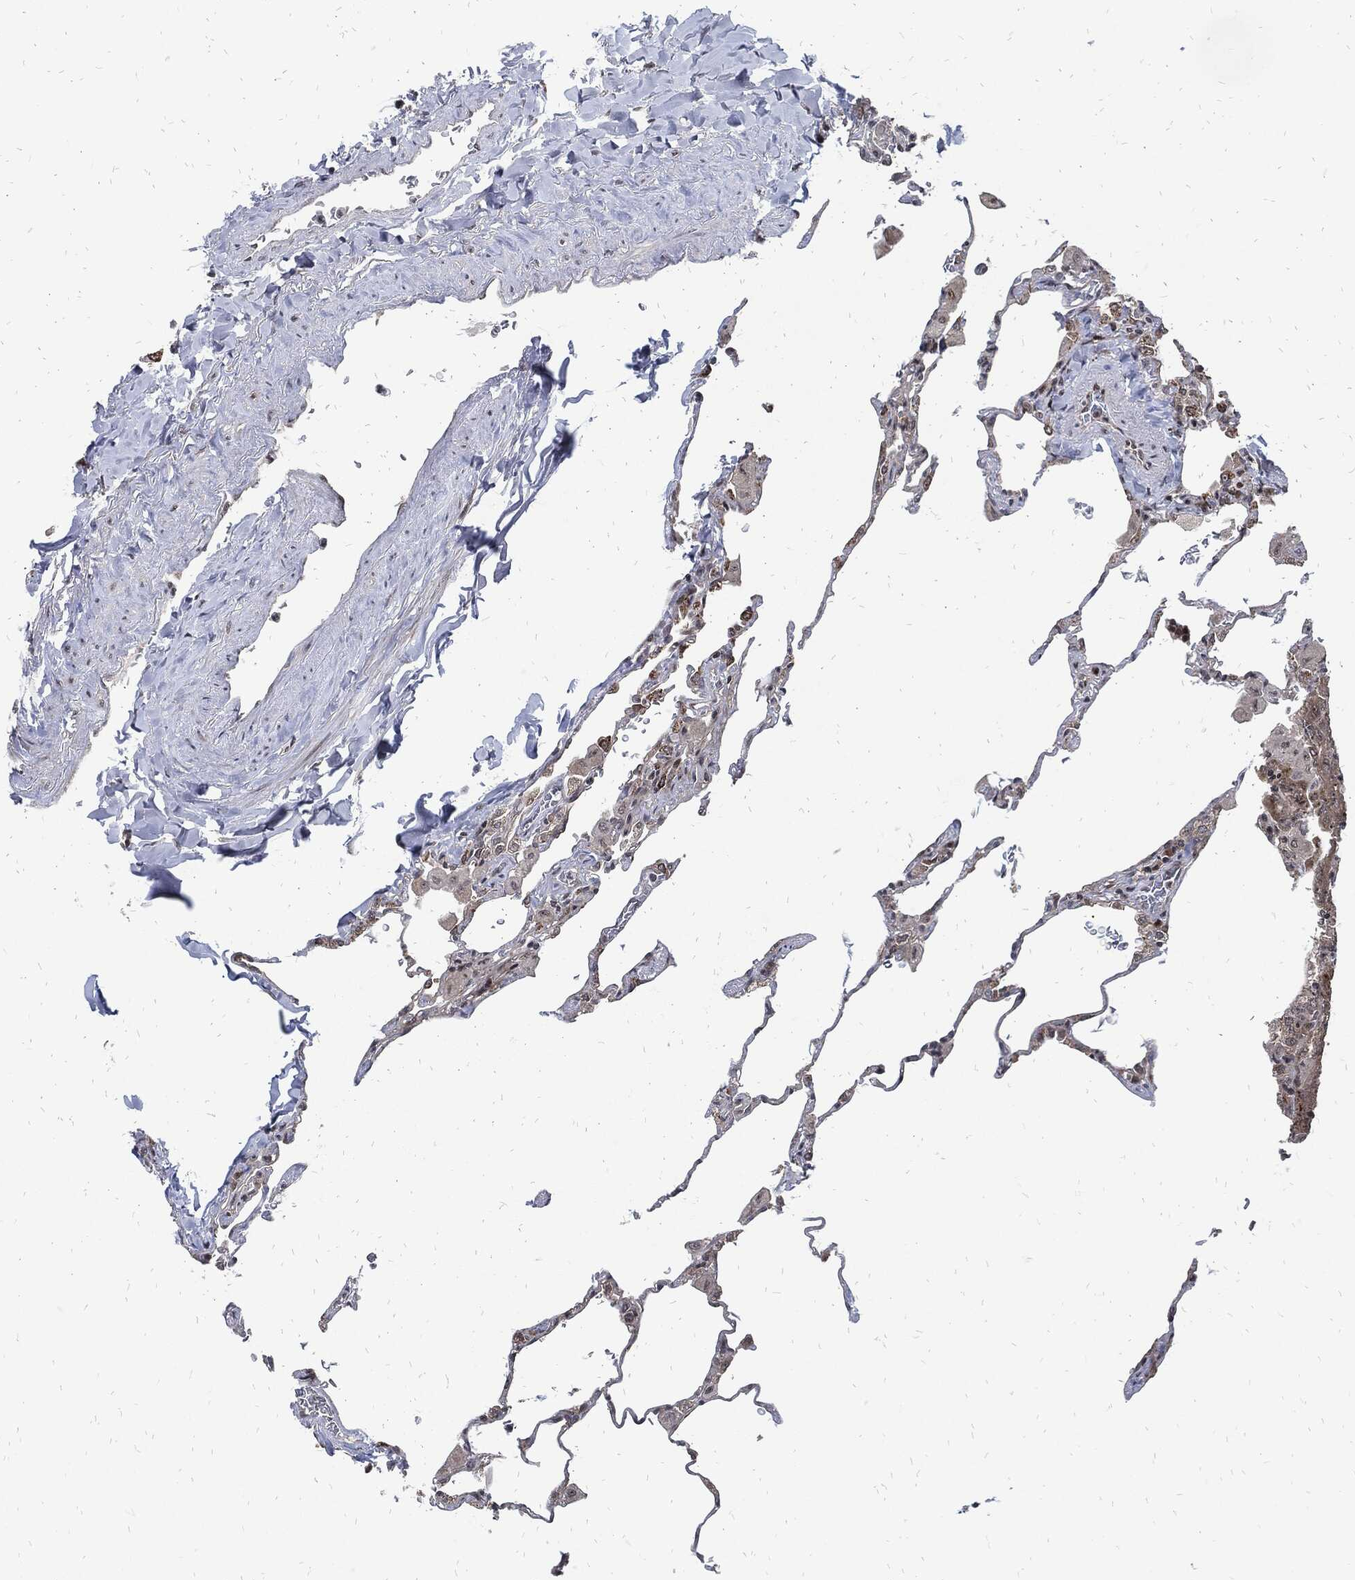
{"staining": {"intensity": "moderate", "quantity": "<25%", "location": "nuclear"}, "tissue": "lung", "cell_type": "Alveolar cells", "image_type": "normal", "snomed": [{"axis": "morphology", "description": "Normal tissue, NOS"}, {"axis": "morphology", "description": "Adenocarcinoma, metastatic, NOS"}, {"axis": "topography", "description": "Lung"}], "caption": "A brown stain labels moderate nuclear expression of a protein in alveolar cells of benign lung. (brown staining indicates protein expression, while blue staining denotes nuclei).", "gene": "ZNF775", "patient": {"sex": "male", "age": 45}}